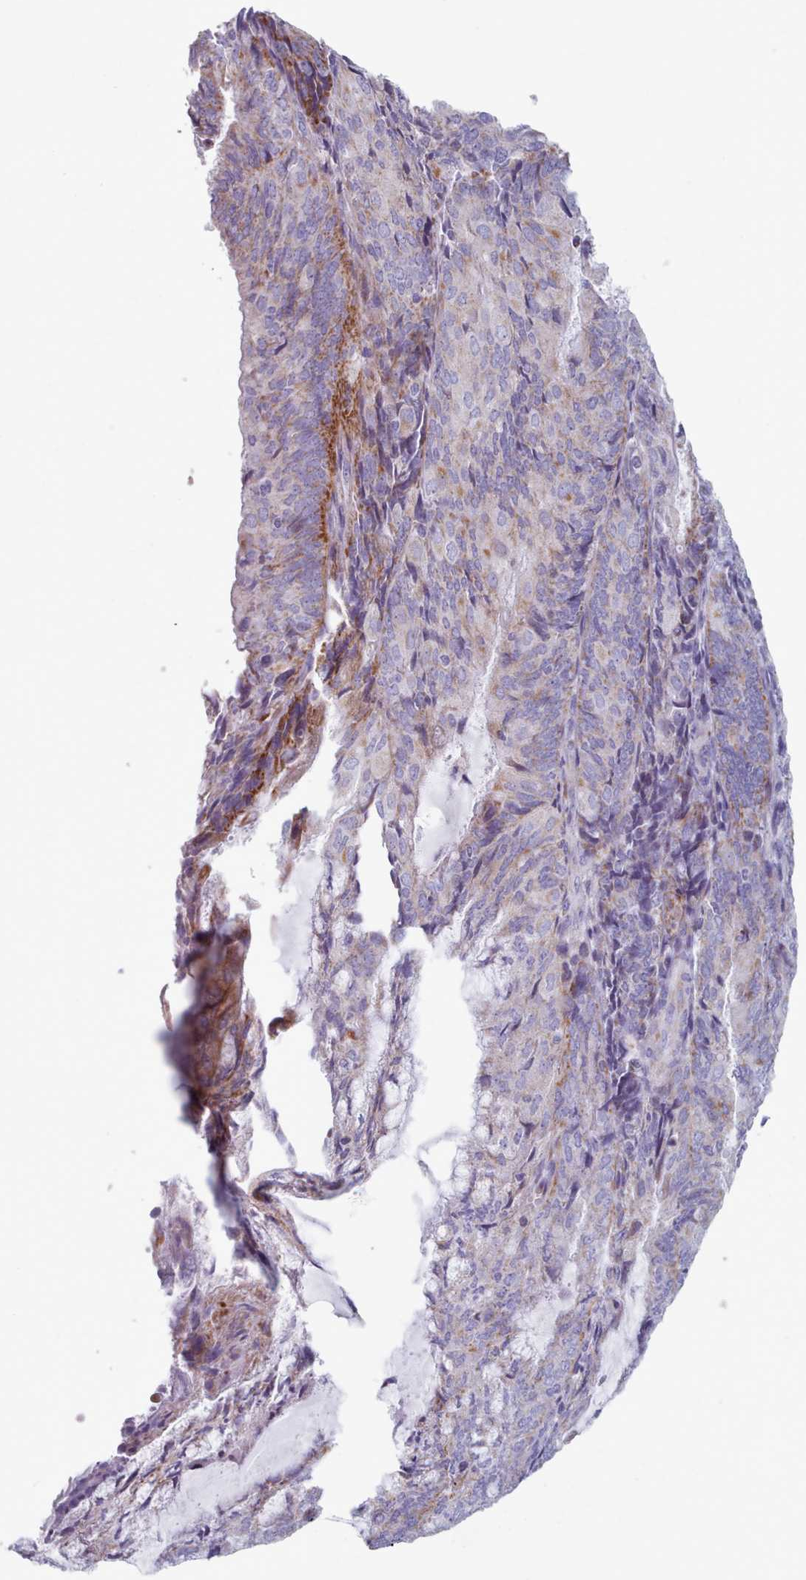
{"staining": {"intensity": "moderate", "quantity": "<25%", "location": "cytoplasmic/membranous"}, "tissue": "endometrial cancer", "cell_type": "Tumor cells", "image_type": "cancer", "snomed": [{"axis": "morphology", "description": "Adenocarcinoma, NOS"}, {"axis": "topography", "description": "Endometrium"}], "caption": "Immunohistochemical staining of human endometrial adenocarcinoma demonstrates low levels of moderate cytoplasmic/membranous protein staining in about <25% of tumor cells.", "gene": "FAM170B", "patient": {"sex": "female", "age": 81}}